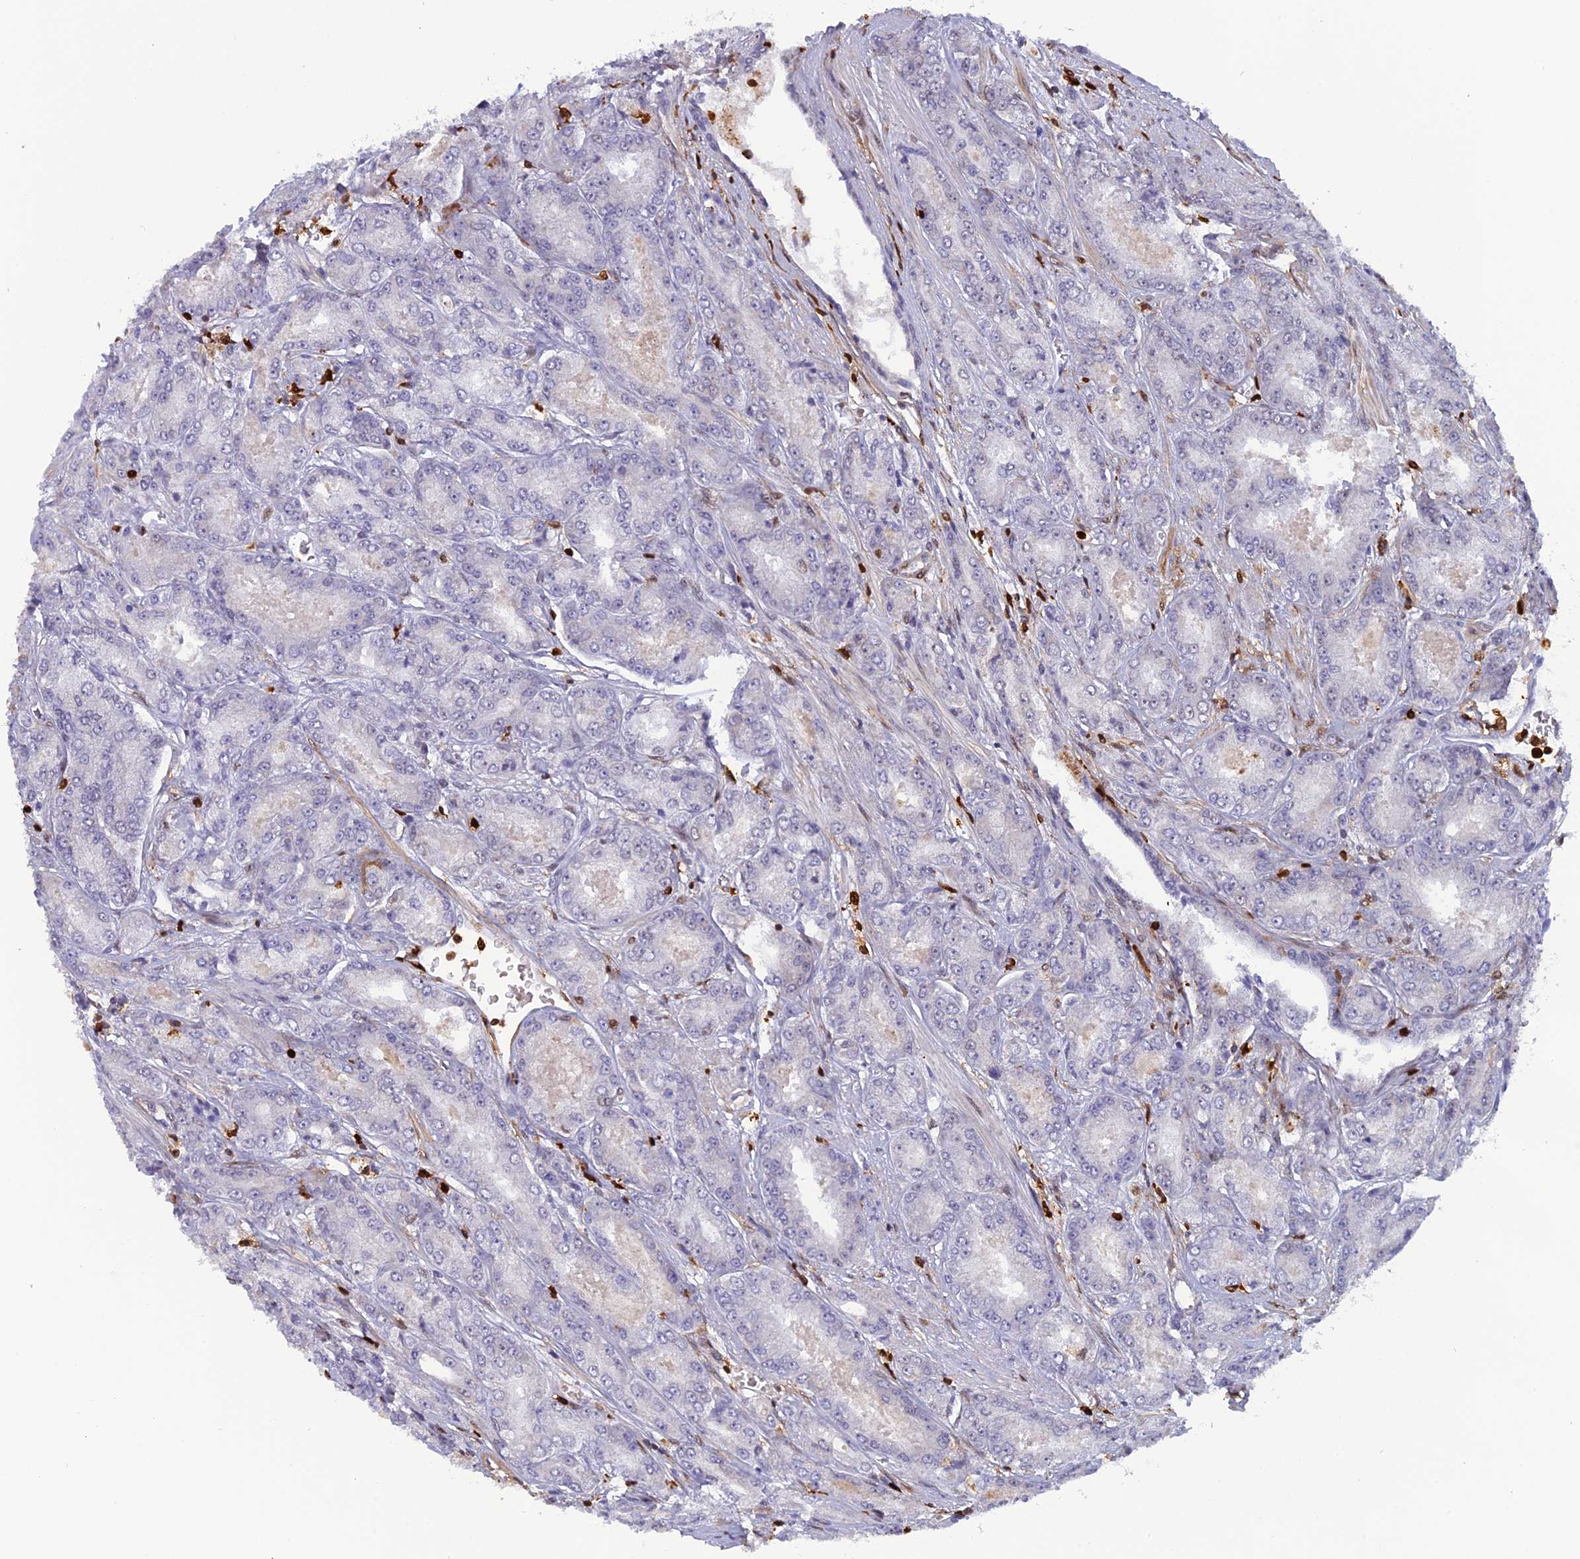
{"staining": {"intensity": "negative", "quantity": "none", "location": "none"}, "tissue": "prostate cancer", "cell_type": "Tumor cells", "image_type": "cancer", "snomed": [{"axis": "morphology", "description": "Adenocarcinoma, High grade"}, {"axis": "topography", "description": "Prostate"}], "caption": "Immunohistochemistry photomicrograph of prostate high-grade adenocarcinoma stained for a protein (brown), which exhibits no expression in tumor cells.", "gene": "PGBD4", "patient": {"sex": "male", "age": 74}}